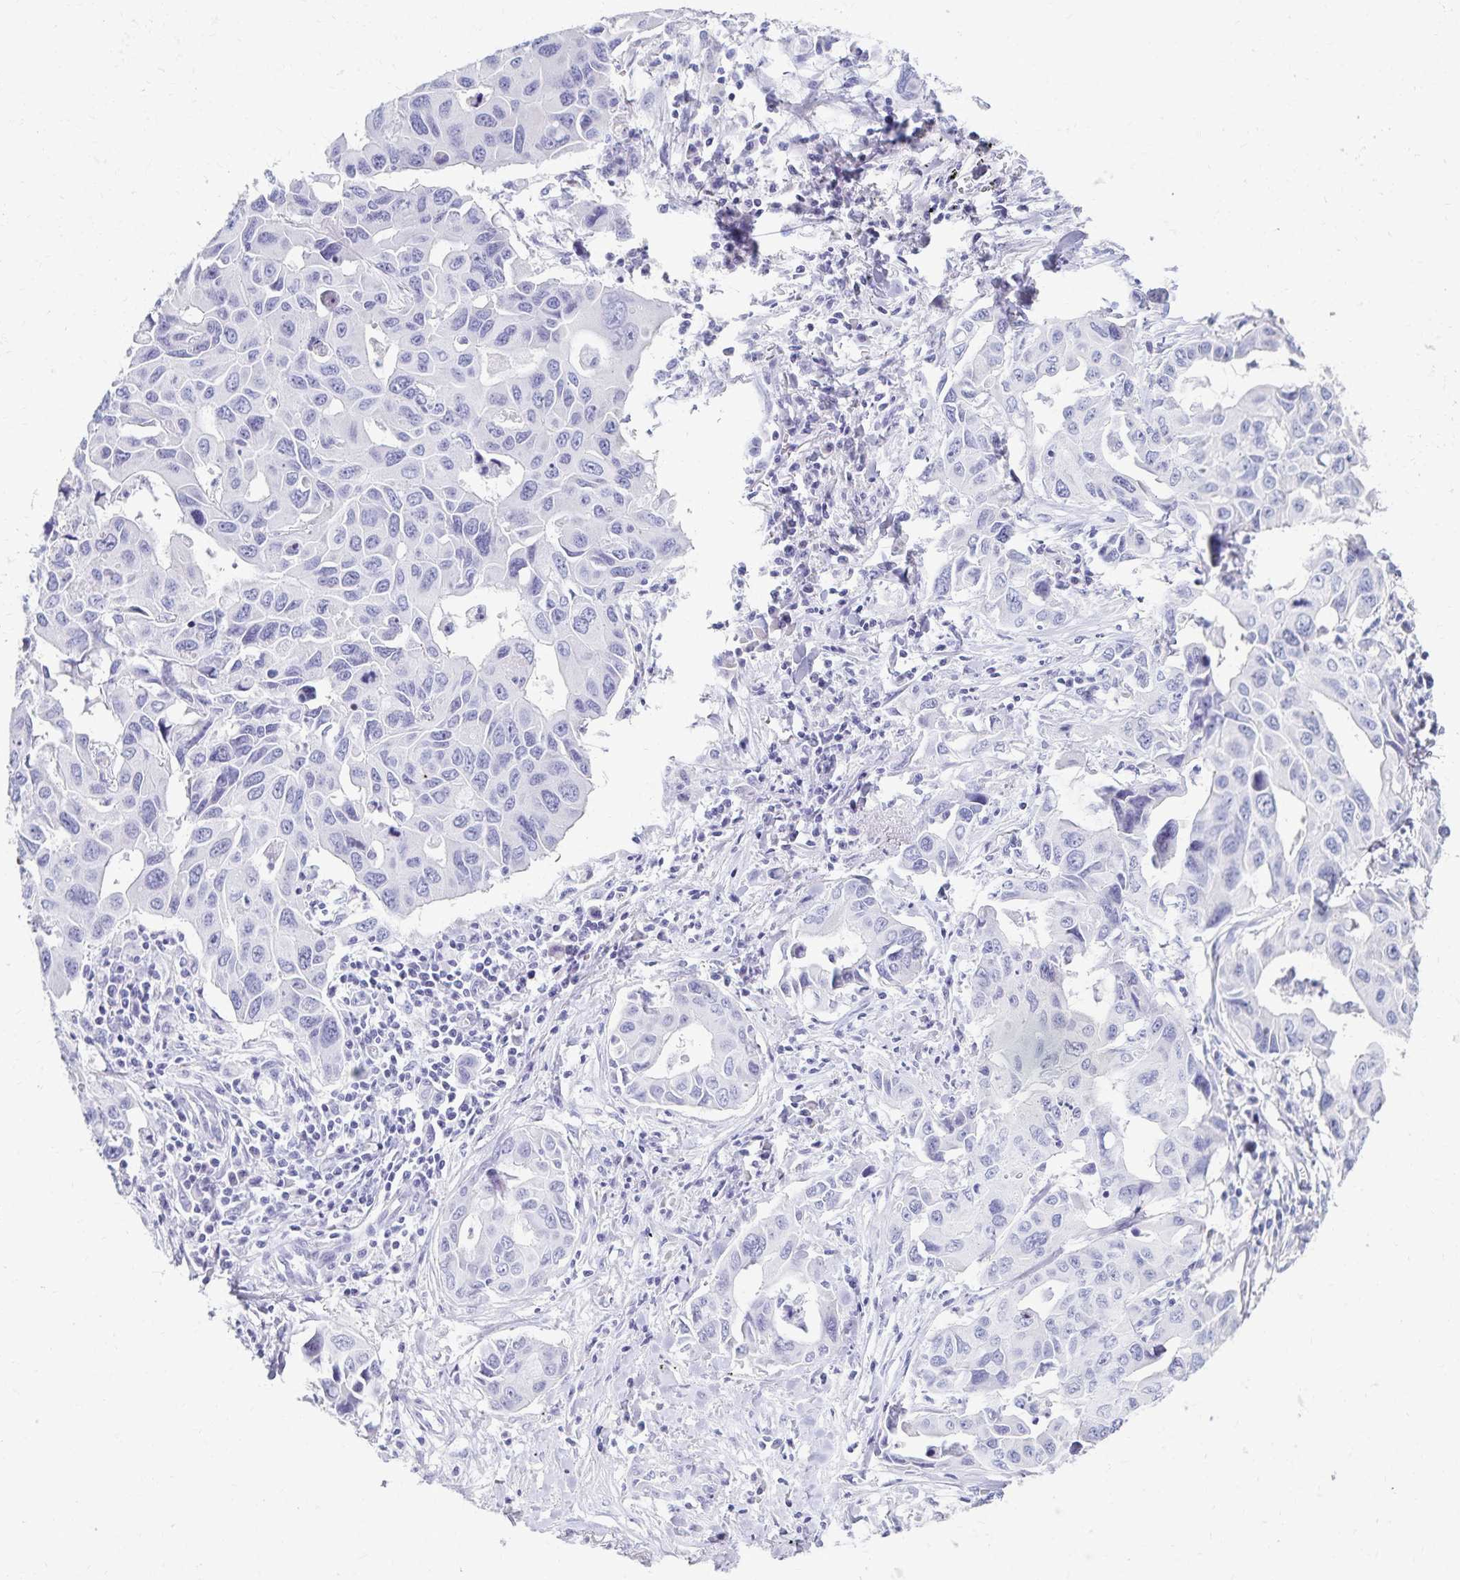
{"staining": {"intensity": "negative", "quantity": "none", "location": "none"}, "tissue": "lung cancer", "cell_type": "Tumor cells", "image_type": "cancer", "snomed": [{"axis": "morphology", "description": "Adenocarcinoma, NOS"}, {"axis": "topography", "description": "Lung"}], "caption": "Immunohistochemical staining of human adenocarcinoma (lung) reveals no significant positivity in tumor cells.", "gene": "C2orf50", "patient": {"sex": "male", "age": 64}}